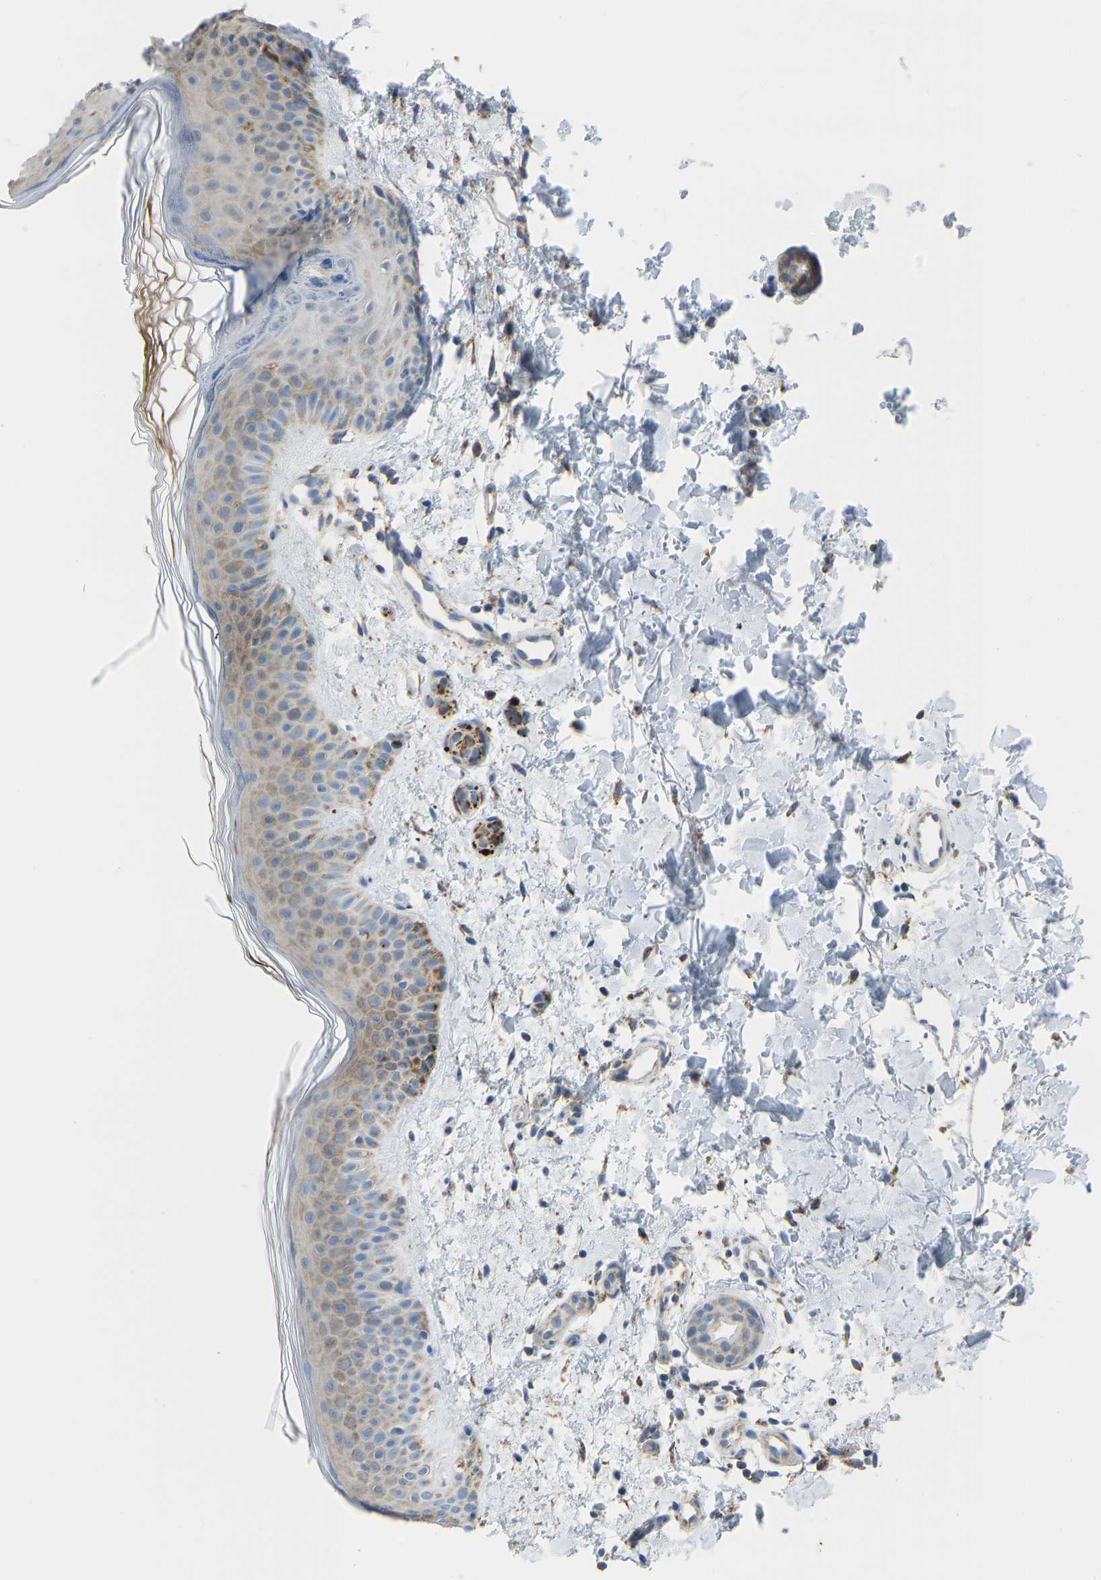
{"staining": {"intensity": "weak", "quantity": ">75%", "location": "cytoplasmic/membranous"}, "tissue": "skin", "cell_type": "Fibroblasts", "image_type": "normal", "snomed": [{"axis": "morphology", "description": "Normal tissue, NOS"}, {"axis": "morphology", "description": "Malignant melanoma, NOS"}, {"axis": "topography", "description": "Skin"}], "caption": "Fibroblasts exhibit low levels of weak cytoplasmic/membranous positivity in approximately >75% of cells in unremarkable skin. (Stains: DAB (3,3'-diaminobenzidine) in brown, nuclei in blue, Microscopy: brightfield microscopy at high magnification).", "gene": "SMIM20", "patient": {"sex": "male", "age": 83}}